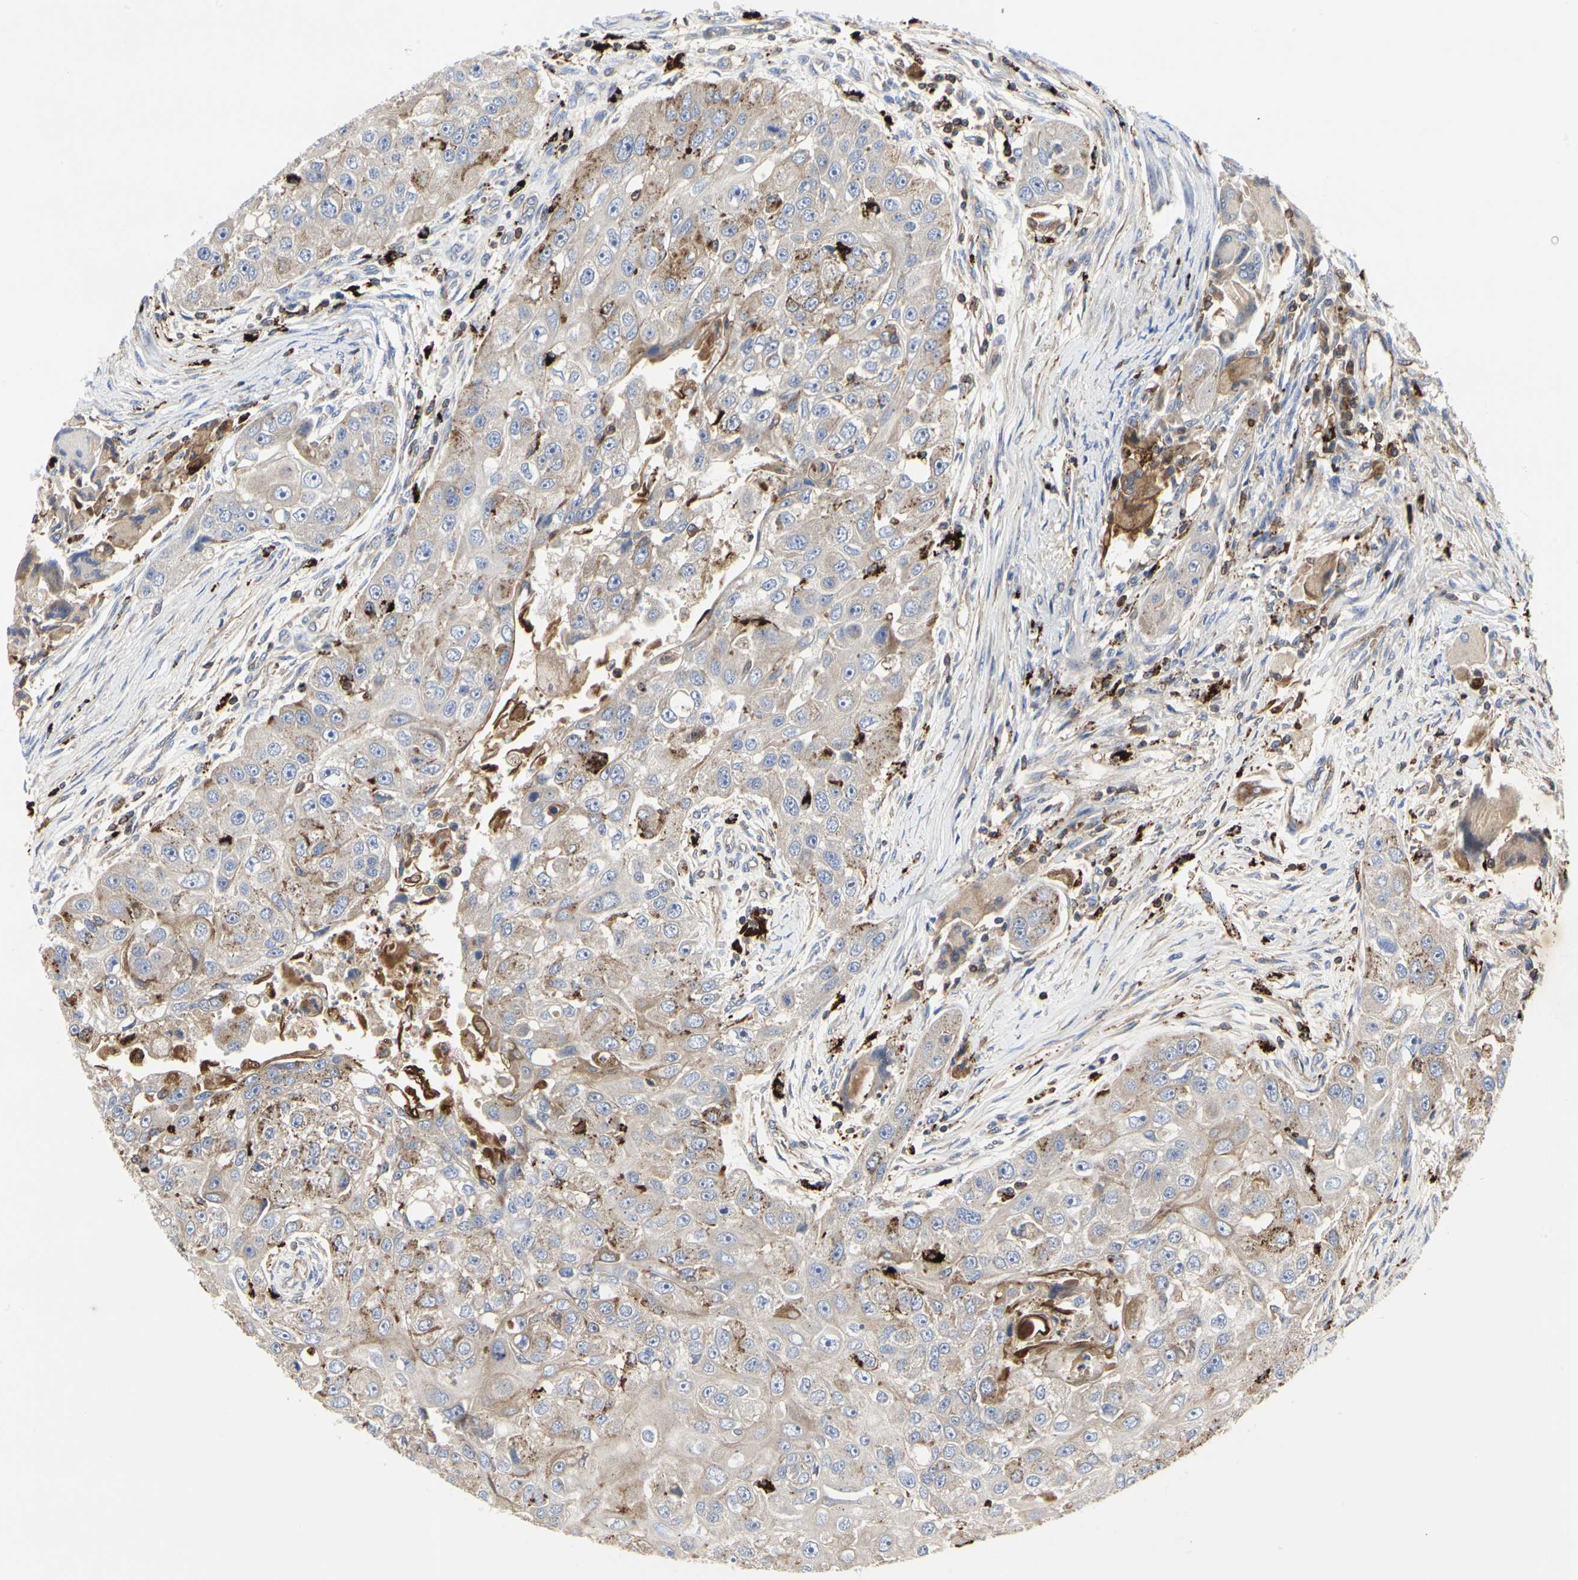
{"staining": {"intensity": "weak", "quantity": ">75%", "location": "cytoplasmic/membranous"}, "tissue": "head and neck cancer", "cell_type": "Tumor cells", "image_type": "cancer", "snomed": [{"axis": "morphology", "description": "Normal tissue, NOS"}, {"axis": "morphology", "description": "Squamous cell carcinoma, NOS"}, {"axis": "topography", "description": "Skeletal muscle"}, {"axis": "topography", "description": "Head-Neck"}], "caption": "A brown stain highlights weak cytoplasmic/membranous staining of a protein in human head and neck cancer tumor cells.", "gene": "NAPG", "patient": {"sex": "male", "age": 51}}